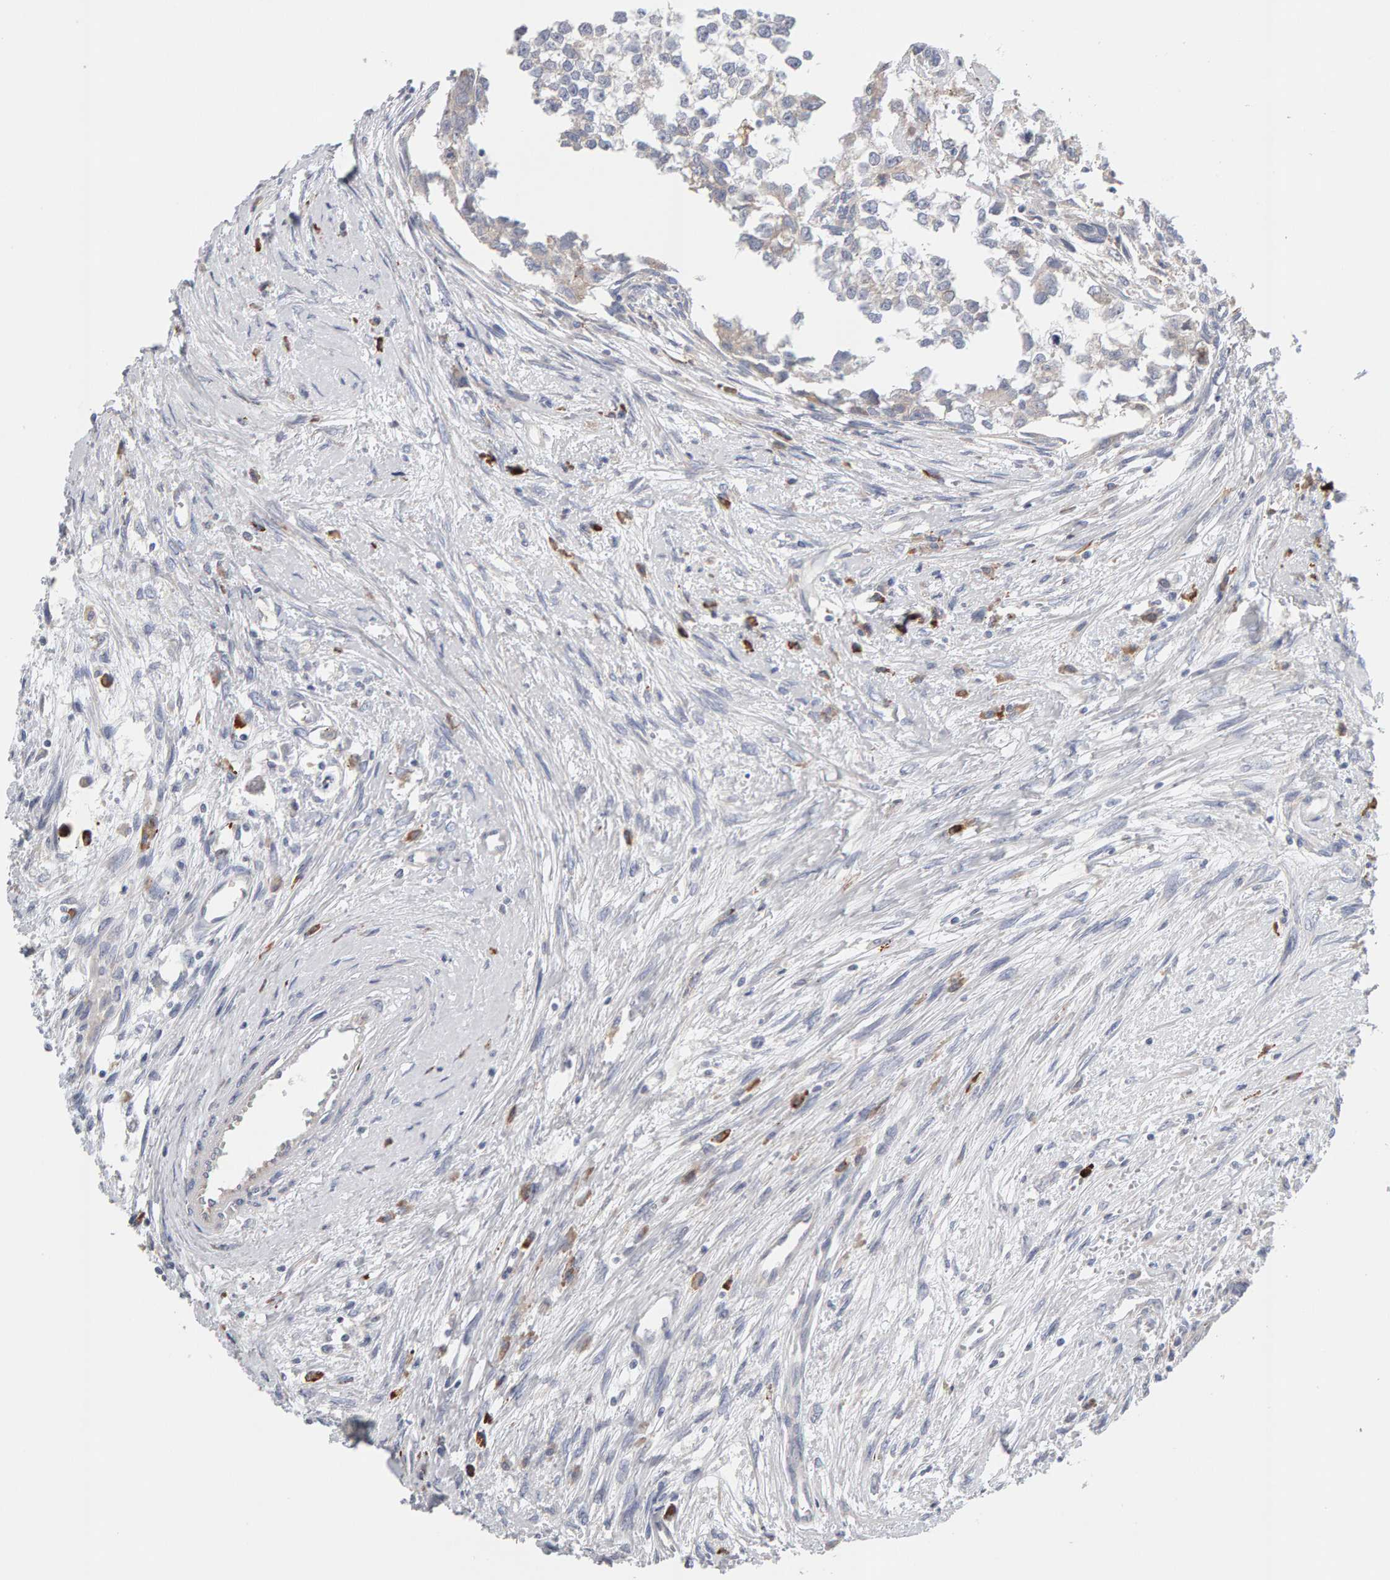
{"staining": {"intensity": "weak", "quantity": "<25%", "location": "cytoplasmic/membranous"}, "tissue": "testis cancer", "cell_type": "Tumor cells", "image_type": "cancer", "snomed": [{"axis": "morphology", "description": "Seminoma, NOS"}, {"axis": "morphology", "description": "Carcinoma, Embryonal, NOS"}, {"axis": "topography", "description": "Testis"}], "caption": "Tumor cells are negative for protein expression in human testis cancer.", "gene": "ENGASE", "patient": {"sex": "male", "age": 51}}